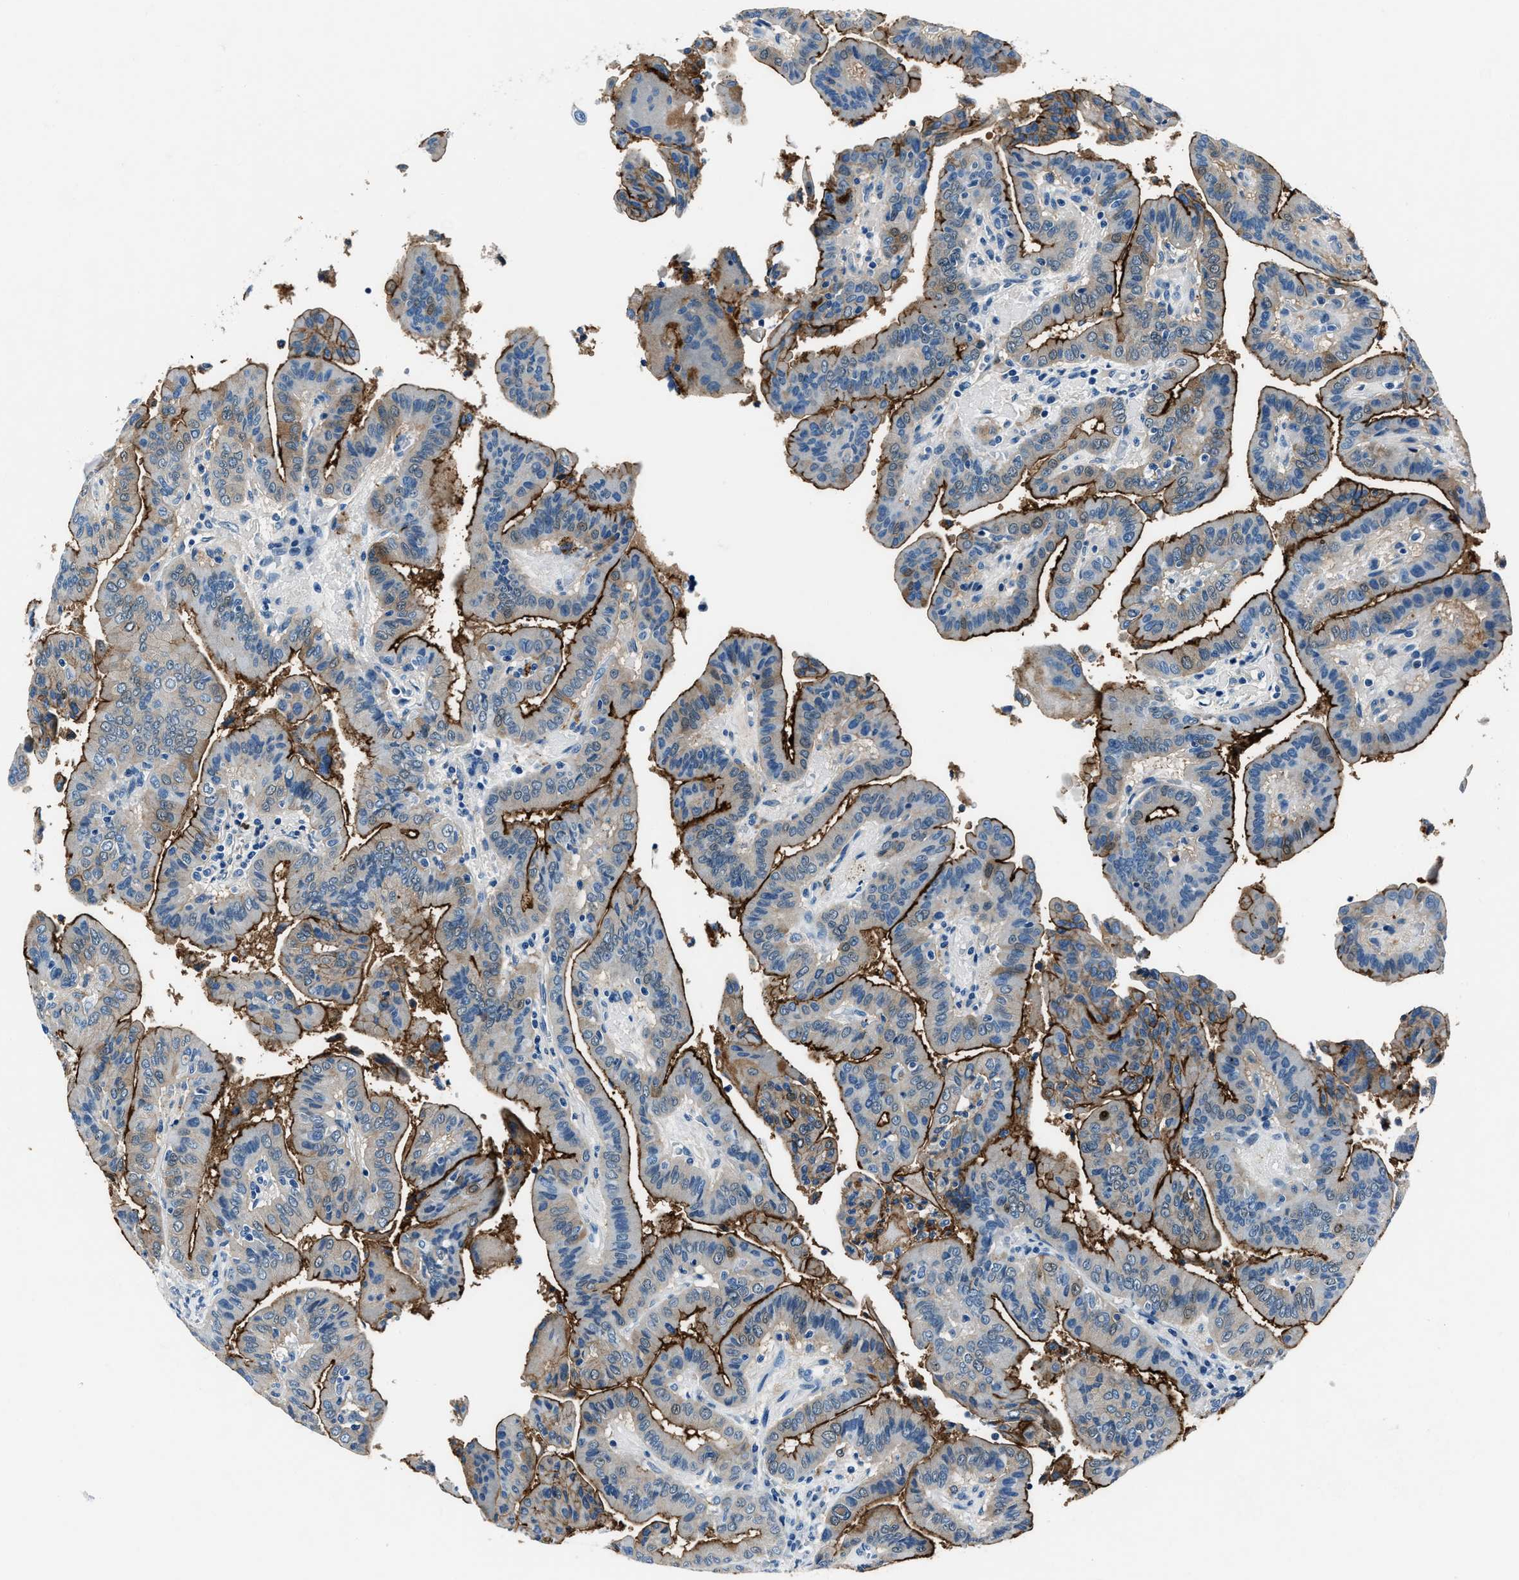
{"staining": {"intensity": "strong", "quantity": ">75%", "location": "cytoplasmic/membranous"}, "tissue": "thyroid cancer", "cell_type": "Tumor cells", "image_type": "cancer", "snomed": [{"axis": "morphology", "description": "Papillary adenocarcinoma, NOS"}, {"axis": "topography", "description": "Thyroid gland"}], "caption": "This is an image of immunohistochemistry (IHC) staining of thyroid cancer (papillary adenocarcinoma), which shows strong expression in the cytoplasmic/membranous of tumor cells.", "gene": "PTPDC1", "patient": {"sex": "male", "age": 33}}